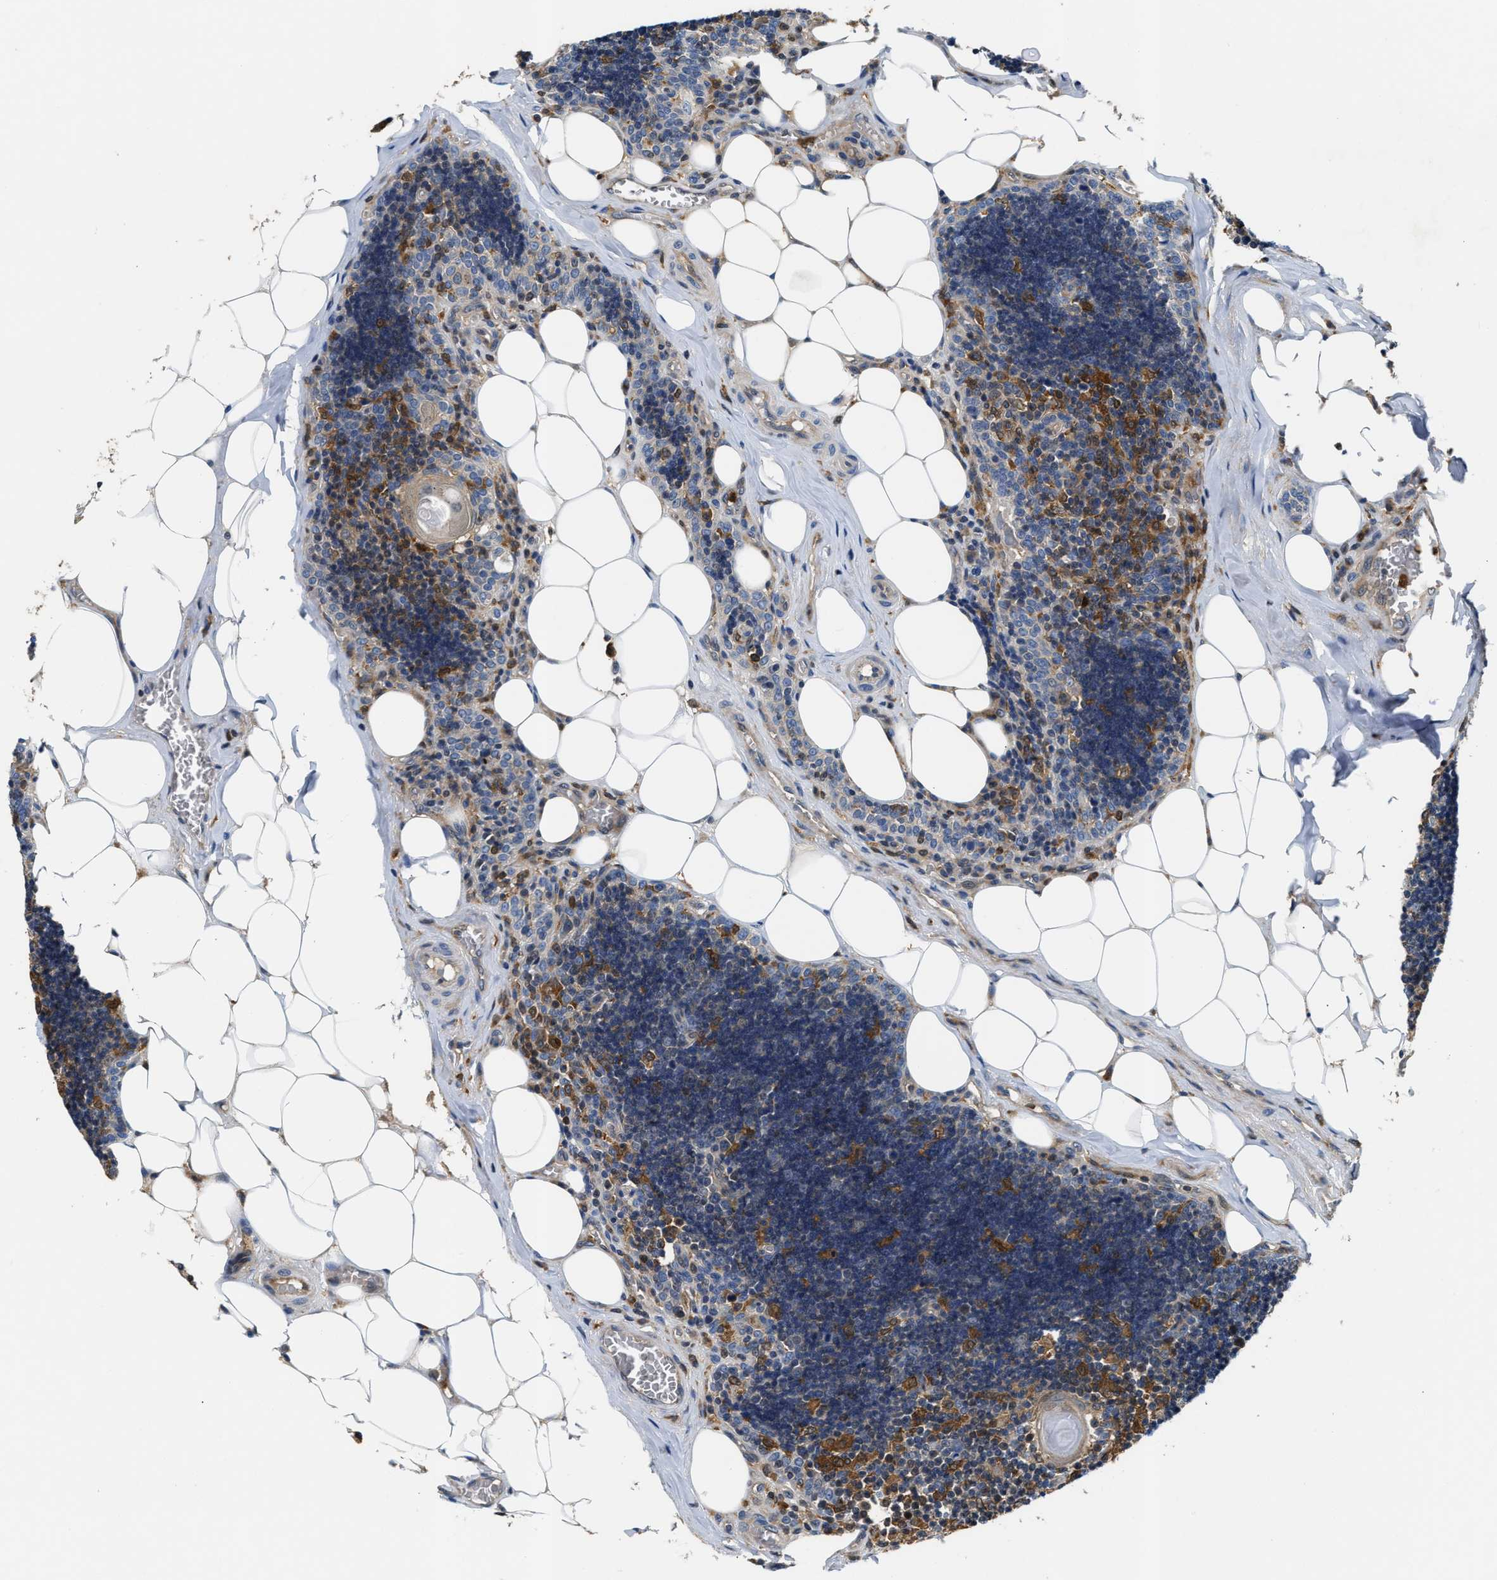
{"staining": {"intensity": "moderate", "quantity": "25%-75%", "location": "cytoplasmic/membranous"}, "tissue": "lymph node", "cell_type": "Germinal center cells", "image_type": "normal", "snomed": [{"axis": "morphology", "description": "Normal tissue, NOS"}, {"axis": "topography", "description": "Lymph node"}], "caption": "Lymph node stained with immunohistochemistry (IHC) demonstrates moderate cytoplasmic/membranous positivity in about 25%-75% of germinal center cells. The staining is performed using DAB (3,3'-diaminobenzidine) brown chromogen to label protein expression. The nuclei are counter-stained blue using hematoxylin.", "gene": "OSTF1", "patient": {"sex": "male", "age": 33}}